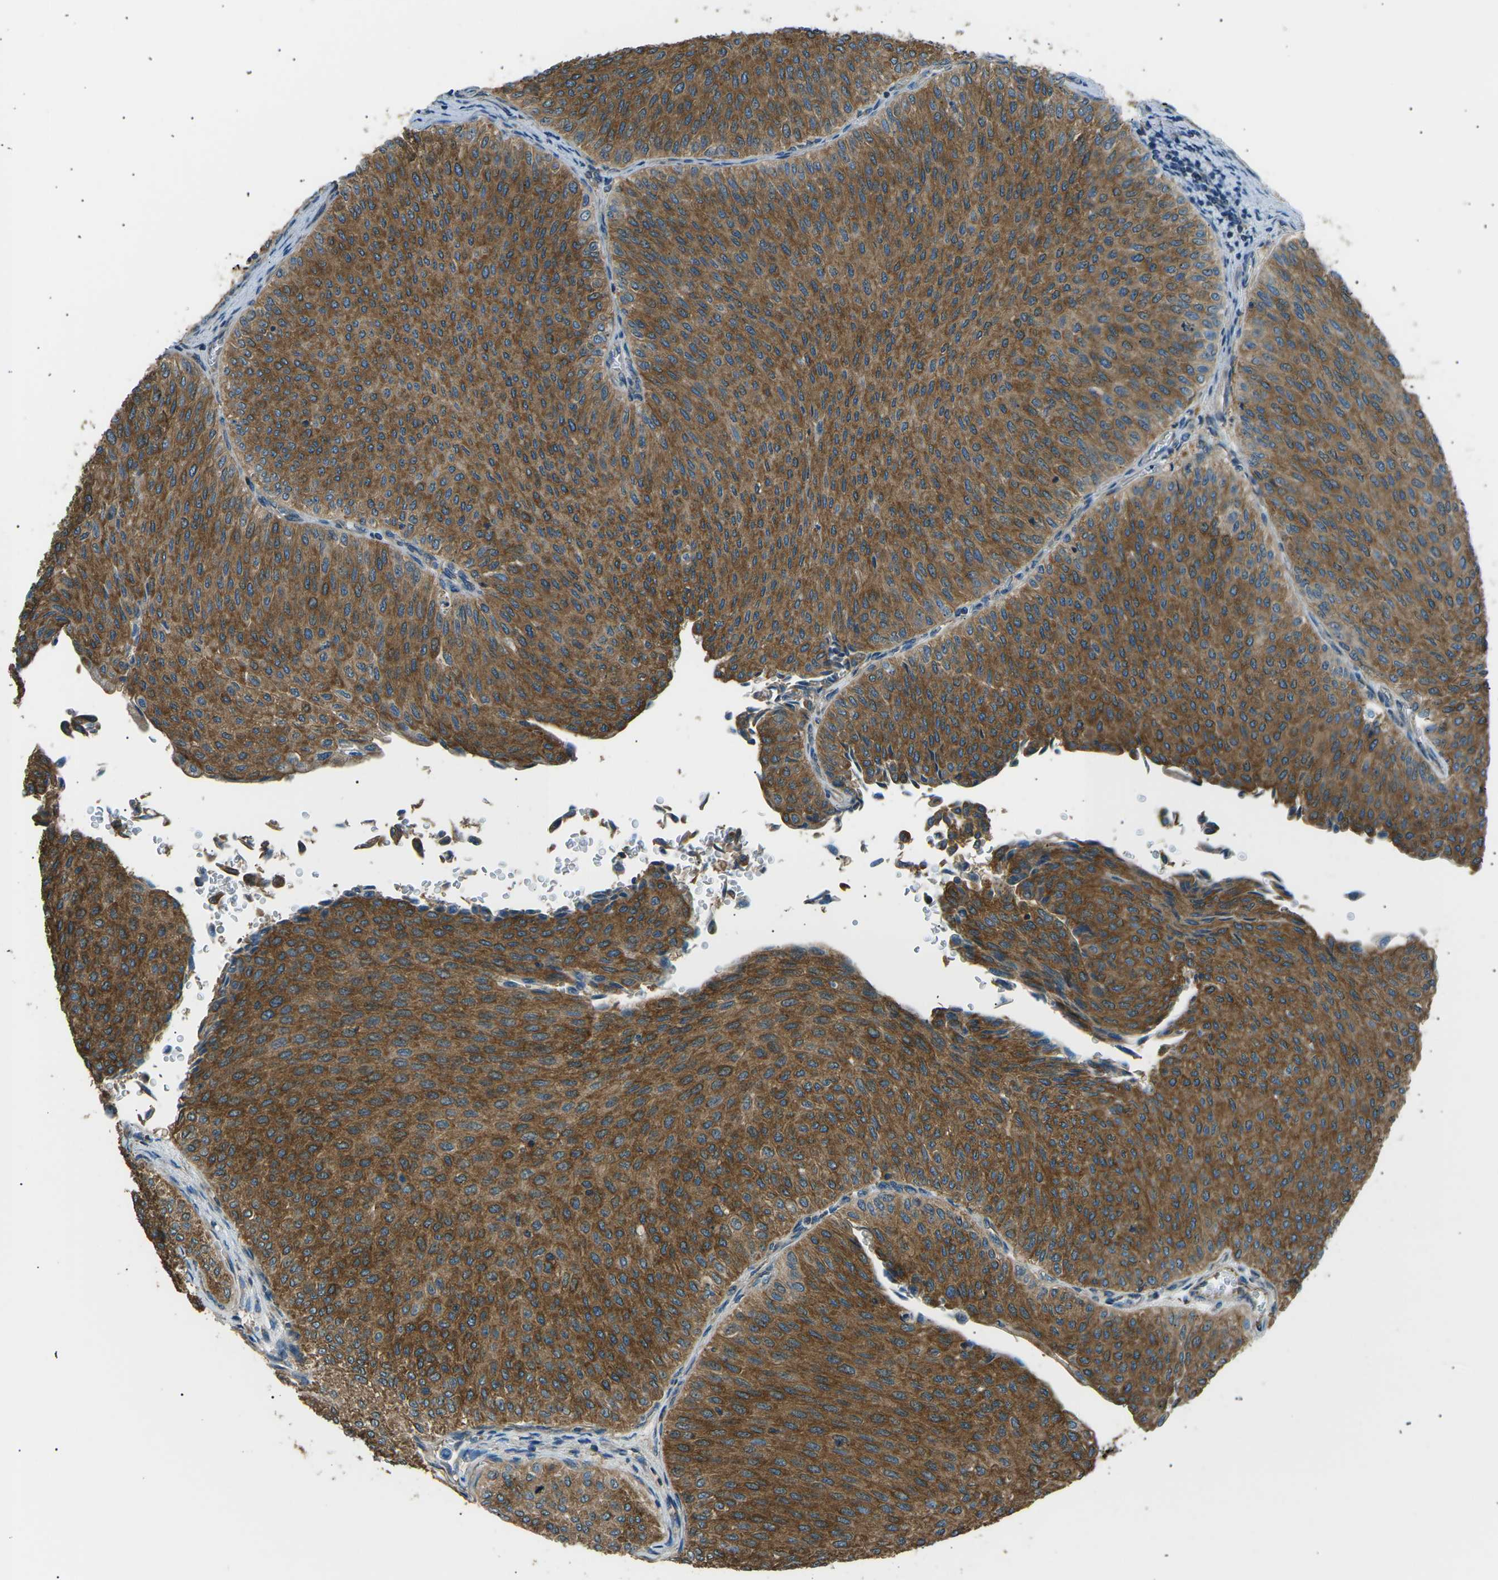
{"staining": {"intensity": "strong", "quantity": ">75%", "location": "cytoplasmic/membranous"}, "tissue": "urothelial cancer", "cell_type": "Tumor cells", "image_type": "cancer", "snomed": [{"axis": "morphology", "description": "Urothelial carcinoma, Low grade"}, {"axis": "topography", "description": "Urinary bladder"}], "caption": "The image exhibits immunohistochemical staining of urothelial carcinoma (low-grade). There is strong cytoplasmic/membranous staining is appreciated in approximately >75% of tumor cells.", "gene": "SLK", "patient": {"sex": "male", "age": 78}}